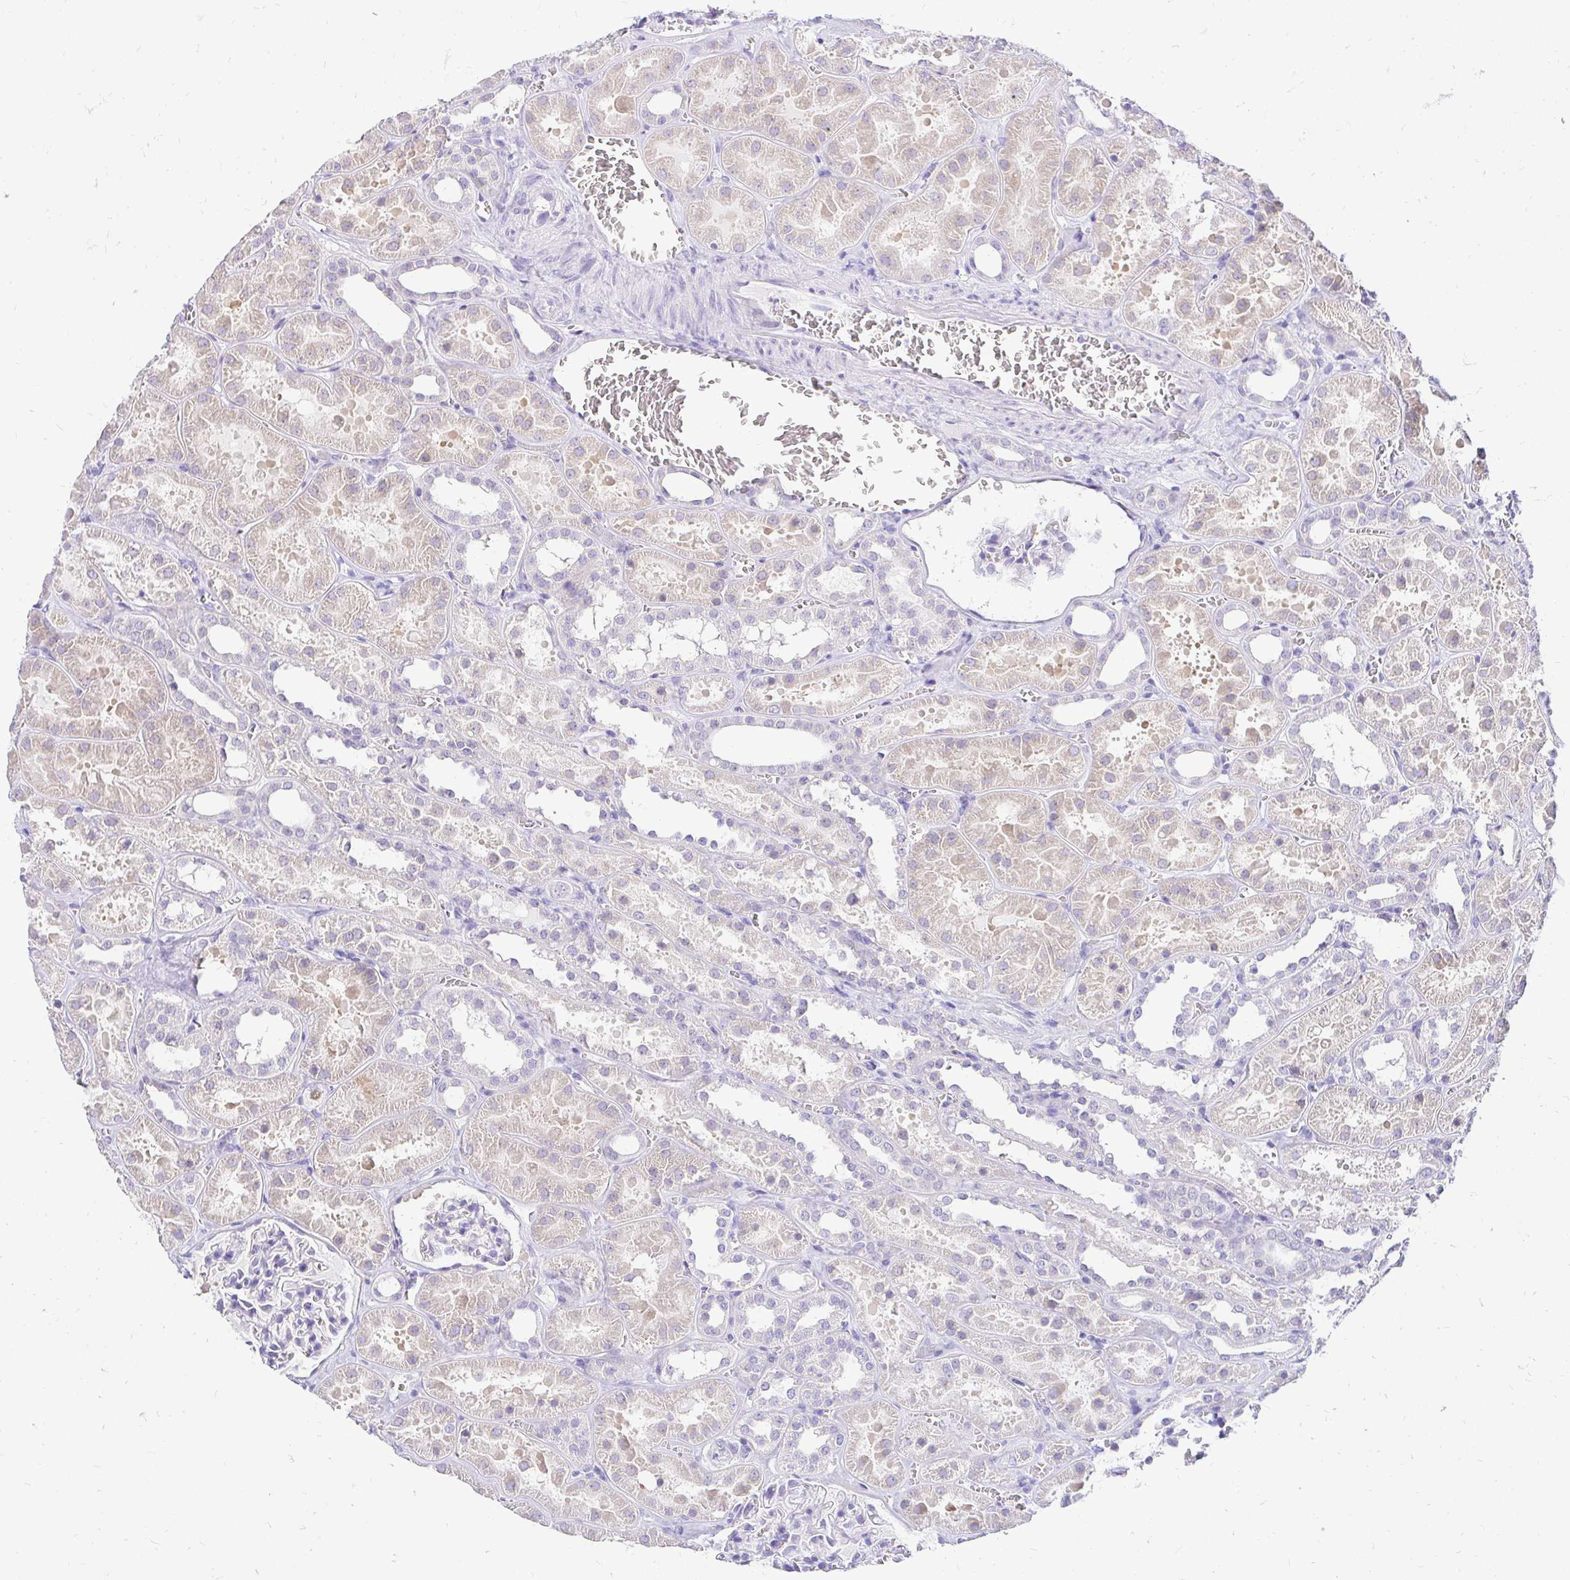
{"staining": {"intensity": "negative", "quantity": "none", "location": "none"}, "tissue": "kidney", "cell_type": "Cells in glomeruli", "image_type": "normal", "snomed": [{"axis": "morphology", "description": "Normal tissue, NOS"}, {"axis": "topography", "description": "Kidney"}], "caption": "Immunohistochemistry image of normal kidney stained for a protein (brown), which reveals no expression in cells in glomeruli. Nuclei are stained in blue.", "gene": "FATE1", "patient": {"sex": "female", "age": 41}}